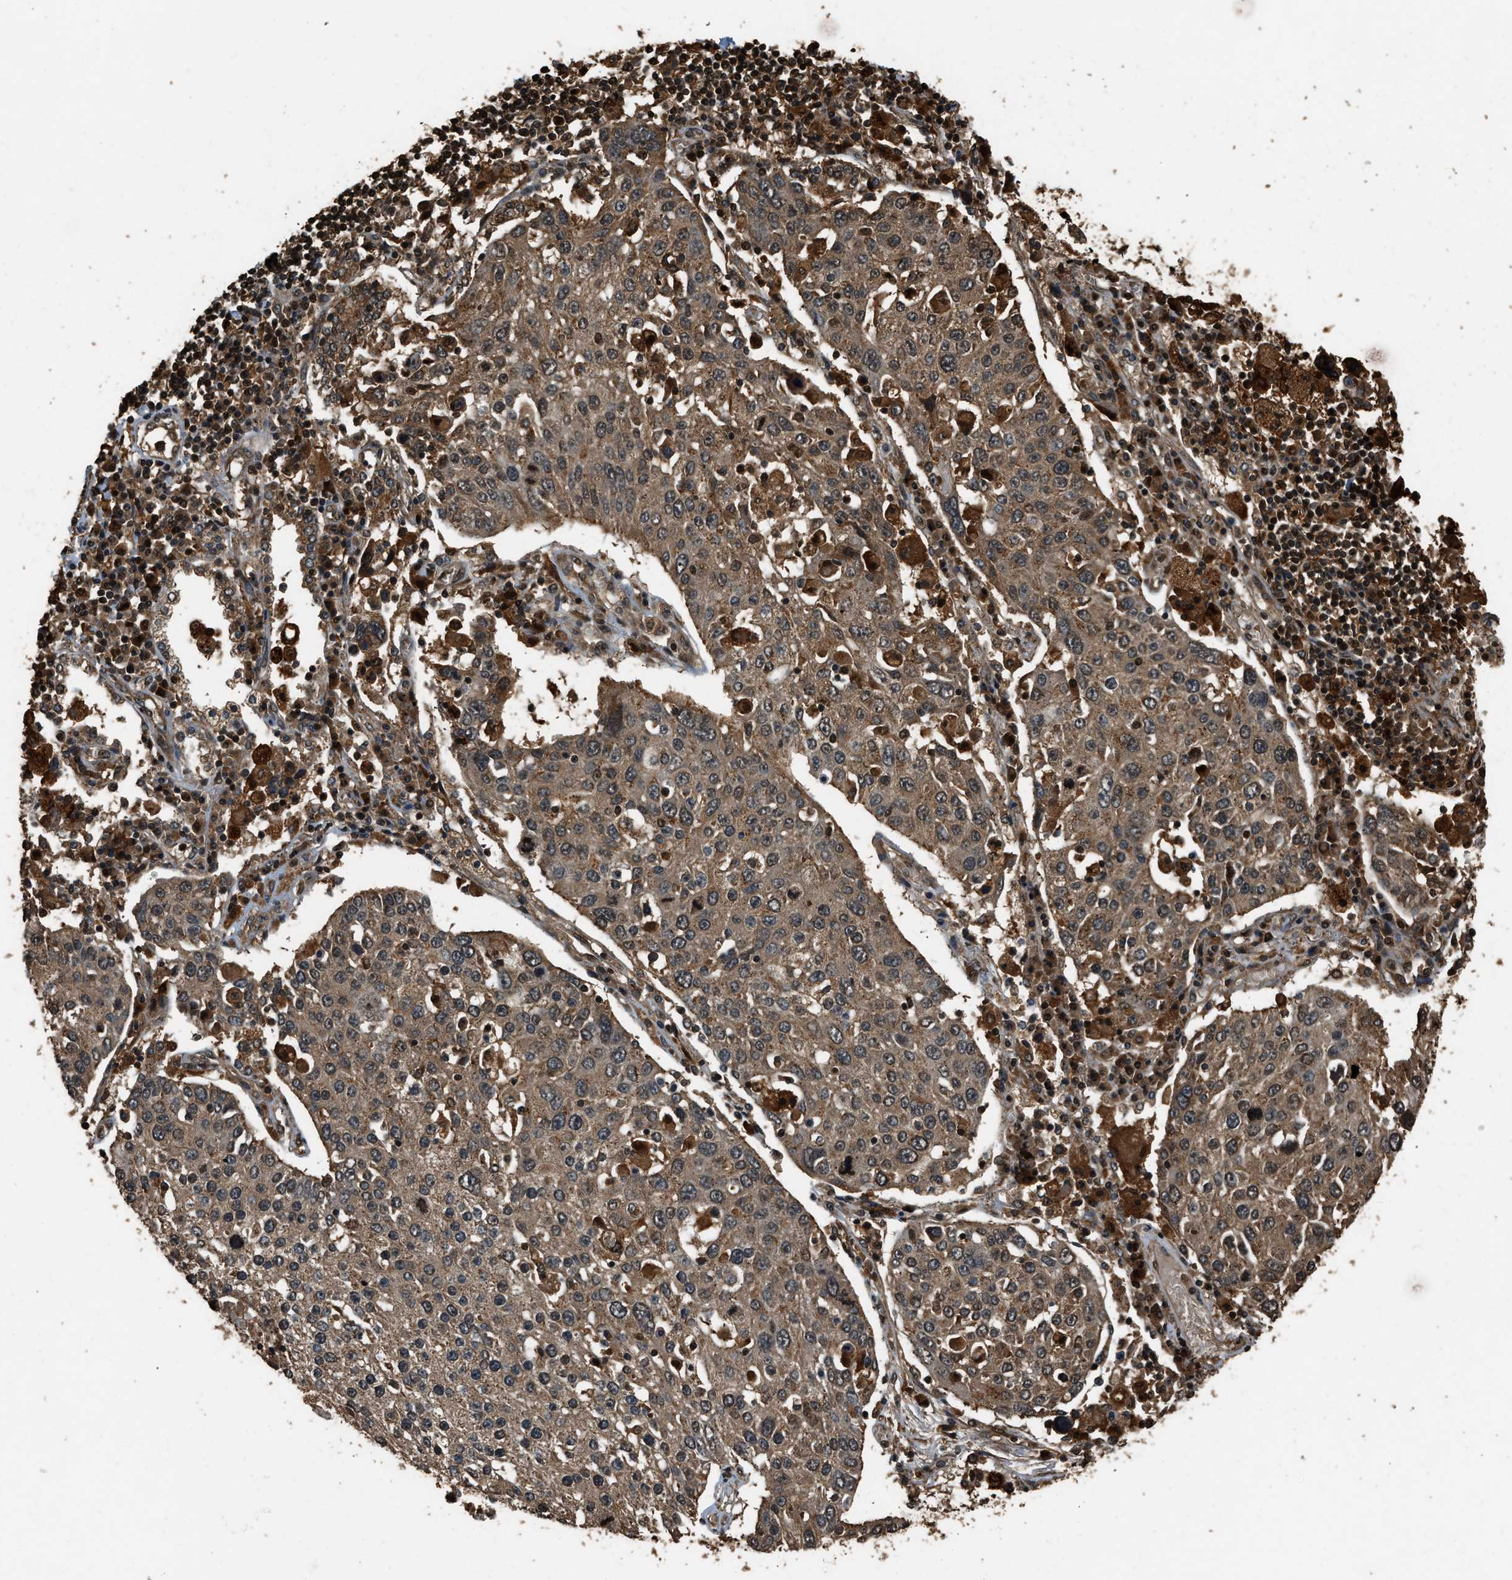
{"staining": {"intensity": "moderate", "quantity": ">75%", "location": "cytoplasmic/membranous"}, "tissue": "lung cancer", "cell_type": "Tumor cells", "image_type": "cancer", "snomed": [{"axis": "morphology", "description": "Squamous cell carcinoma, NOS"}, {"axis": "topography", "description": "Lung"}], "caption": "Moderate cytoplasmic/membranous staining for a protein is identified in about >75% of tumor cells of lung cancer using immunohistochemistry.", "gene": "RAP2A", "patient": {"sex": "male", "age": 65}}